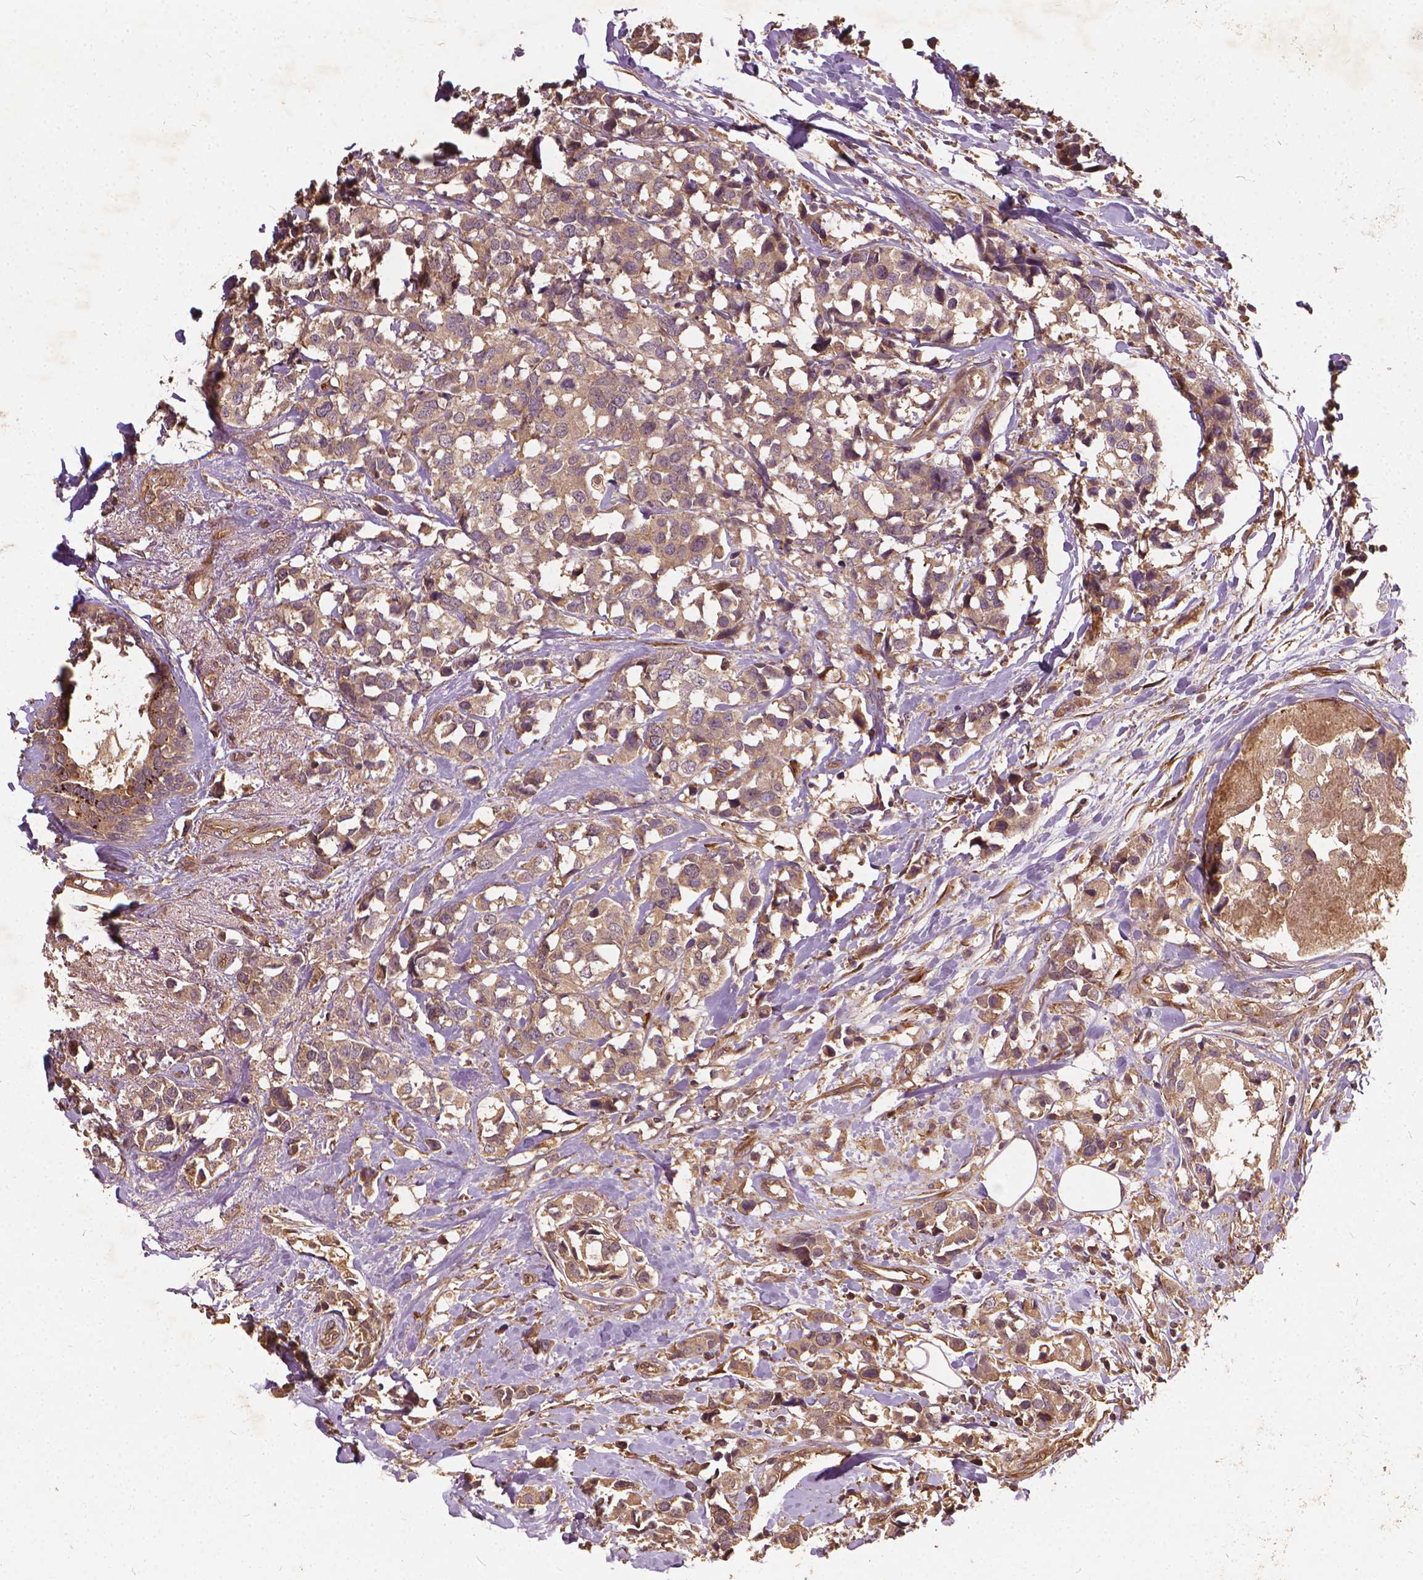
{"staining": {"intensity": "weak", "quantity": ">75%", "location": "cytoplasmic/membranous"}, "tissue": "breast cancer", "cell_type": "Tumor cells", "image_type": "cancer", "snomed": [{"axis": "morphology", "description": "Lobular carcinoma"}, {"axis": "topography", "description": "Breast"}], "caption": "Immunohistochemistry (IHC) staining of breast cancer (lobular carcinoma), which exhibits low levels of weak cytoplasmic/membranous staining in approximately >75% of tumor cells indicating weak cytoplasmic/membranous protein staining. The staining was performed using DAB (3,3'-diaminobenzidine) (brown) for protein detection and nuclei were counterstained in hematoxylin (blue).", "gene": "UBXN2A", "patient": {"sex": "female", "age": 59}}